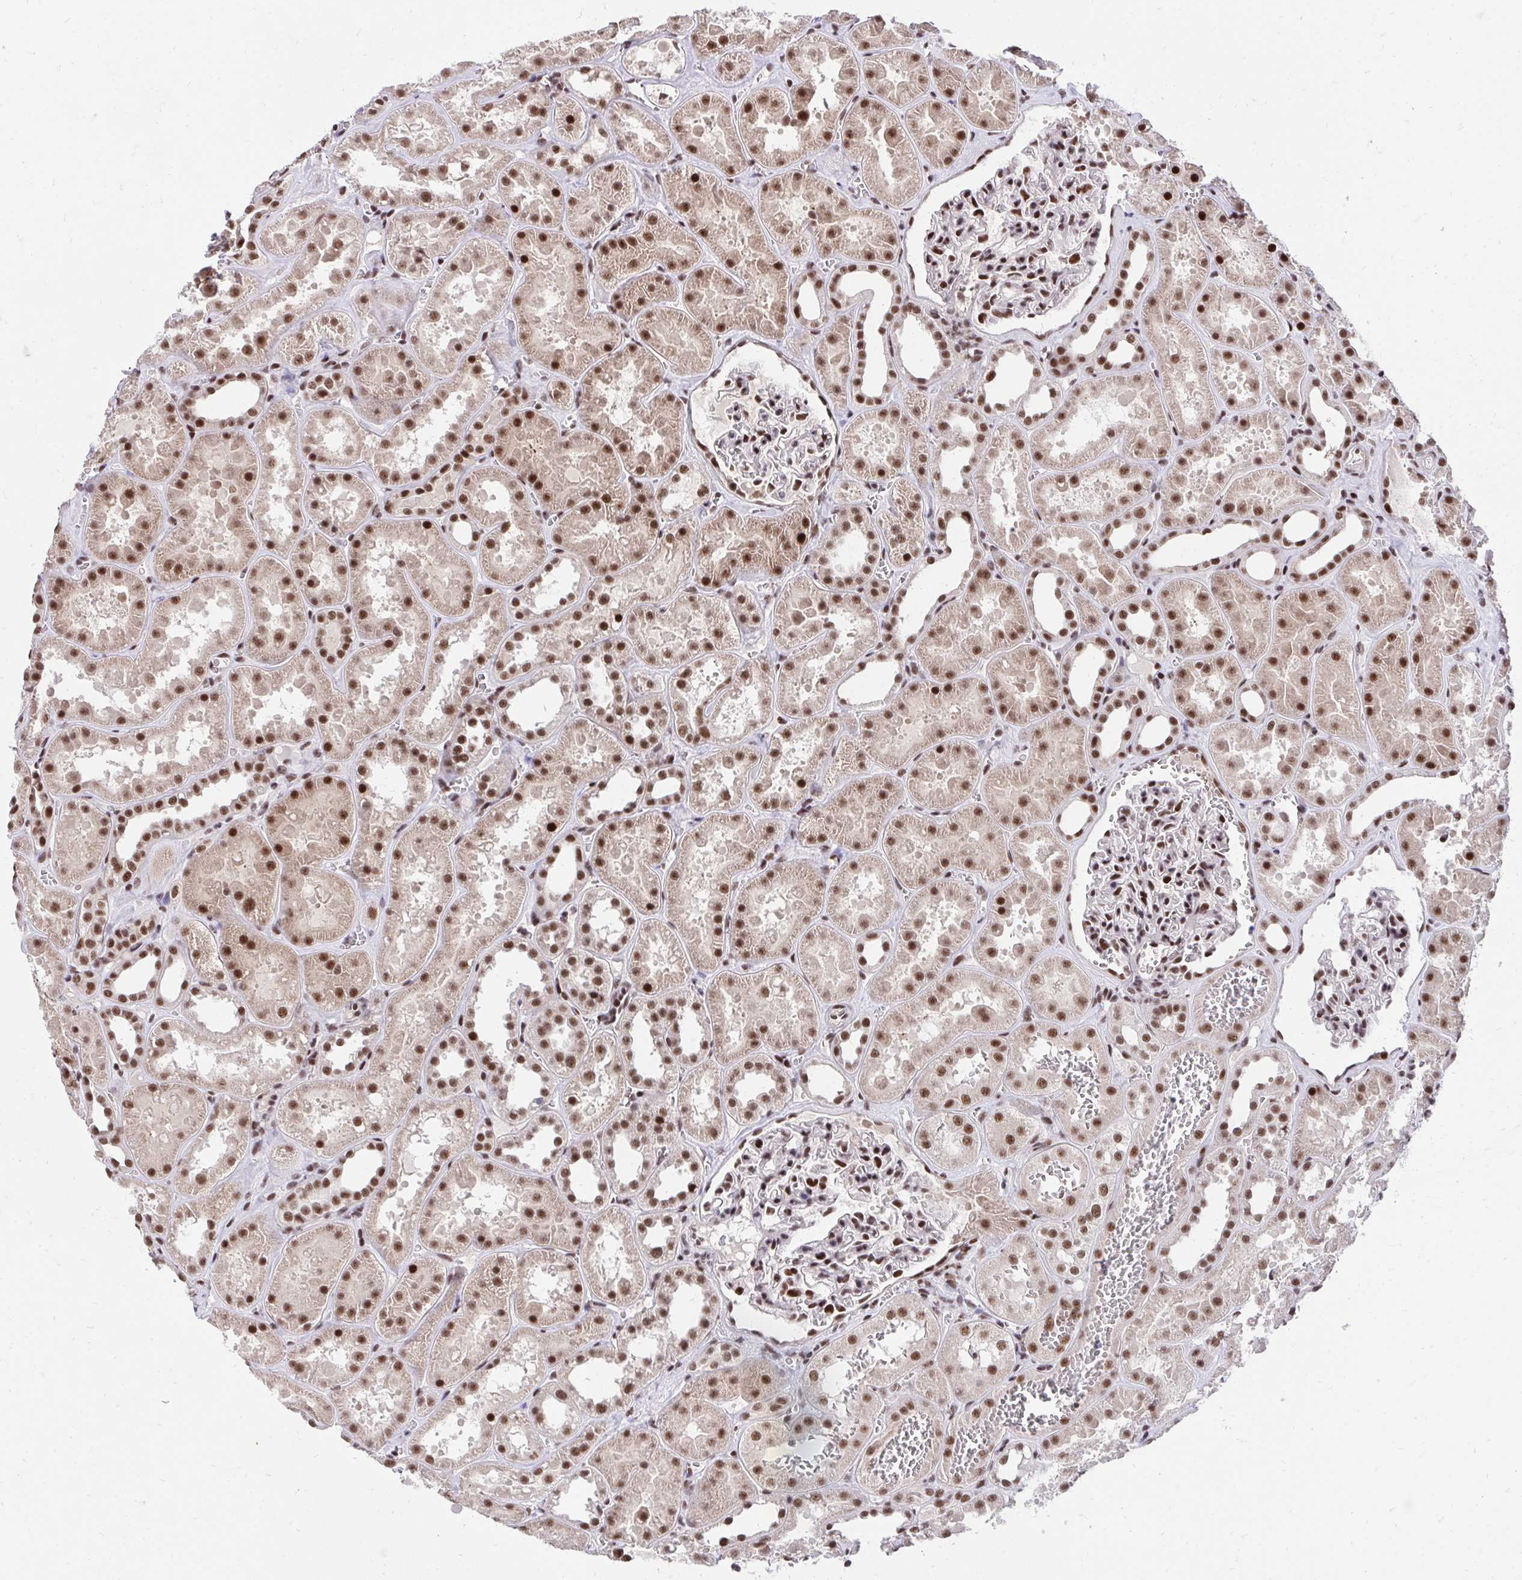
{"staining": {"intensity": "strong", "quantity": ">75%", "location": "nuclear"}, "tissue": "kidney", "cell_type": "Cells in glomeruli", "image_type": "normal", "snomed": [{"axis": "morphology", "description": "Normal tissue, NOS"}, {"axis": "topography", "description": "Kidney"}], "caption": "Immunohistochemical staining of unremarkable kidney shows strong nuclear protein expression in about >75% of cells in glomeruli. Immunohistochemistry stains the protein of interest in brown and the nuclei are stained blue.", "gene": "SYNE4", "patient": {"sex": "female", "age": 41}}